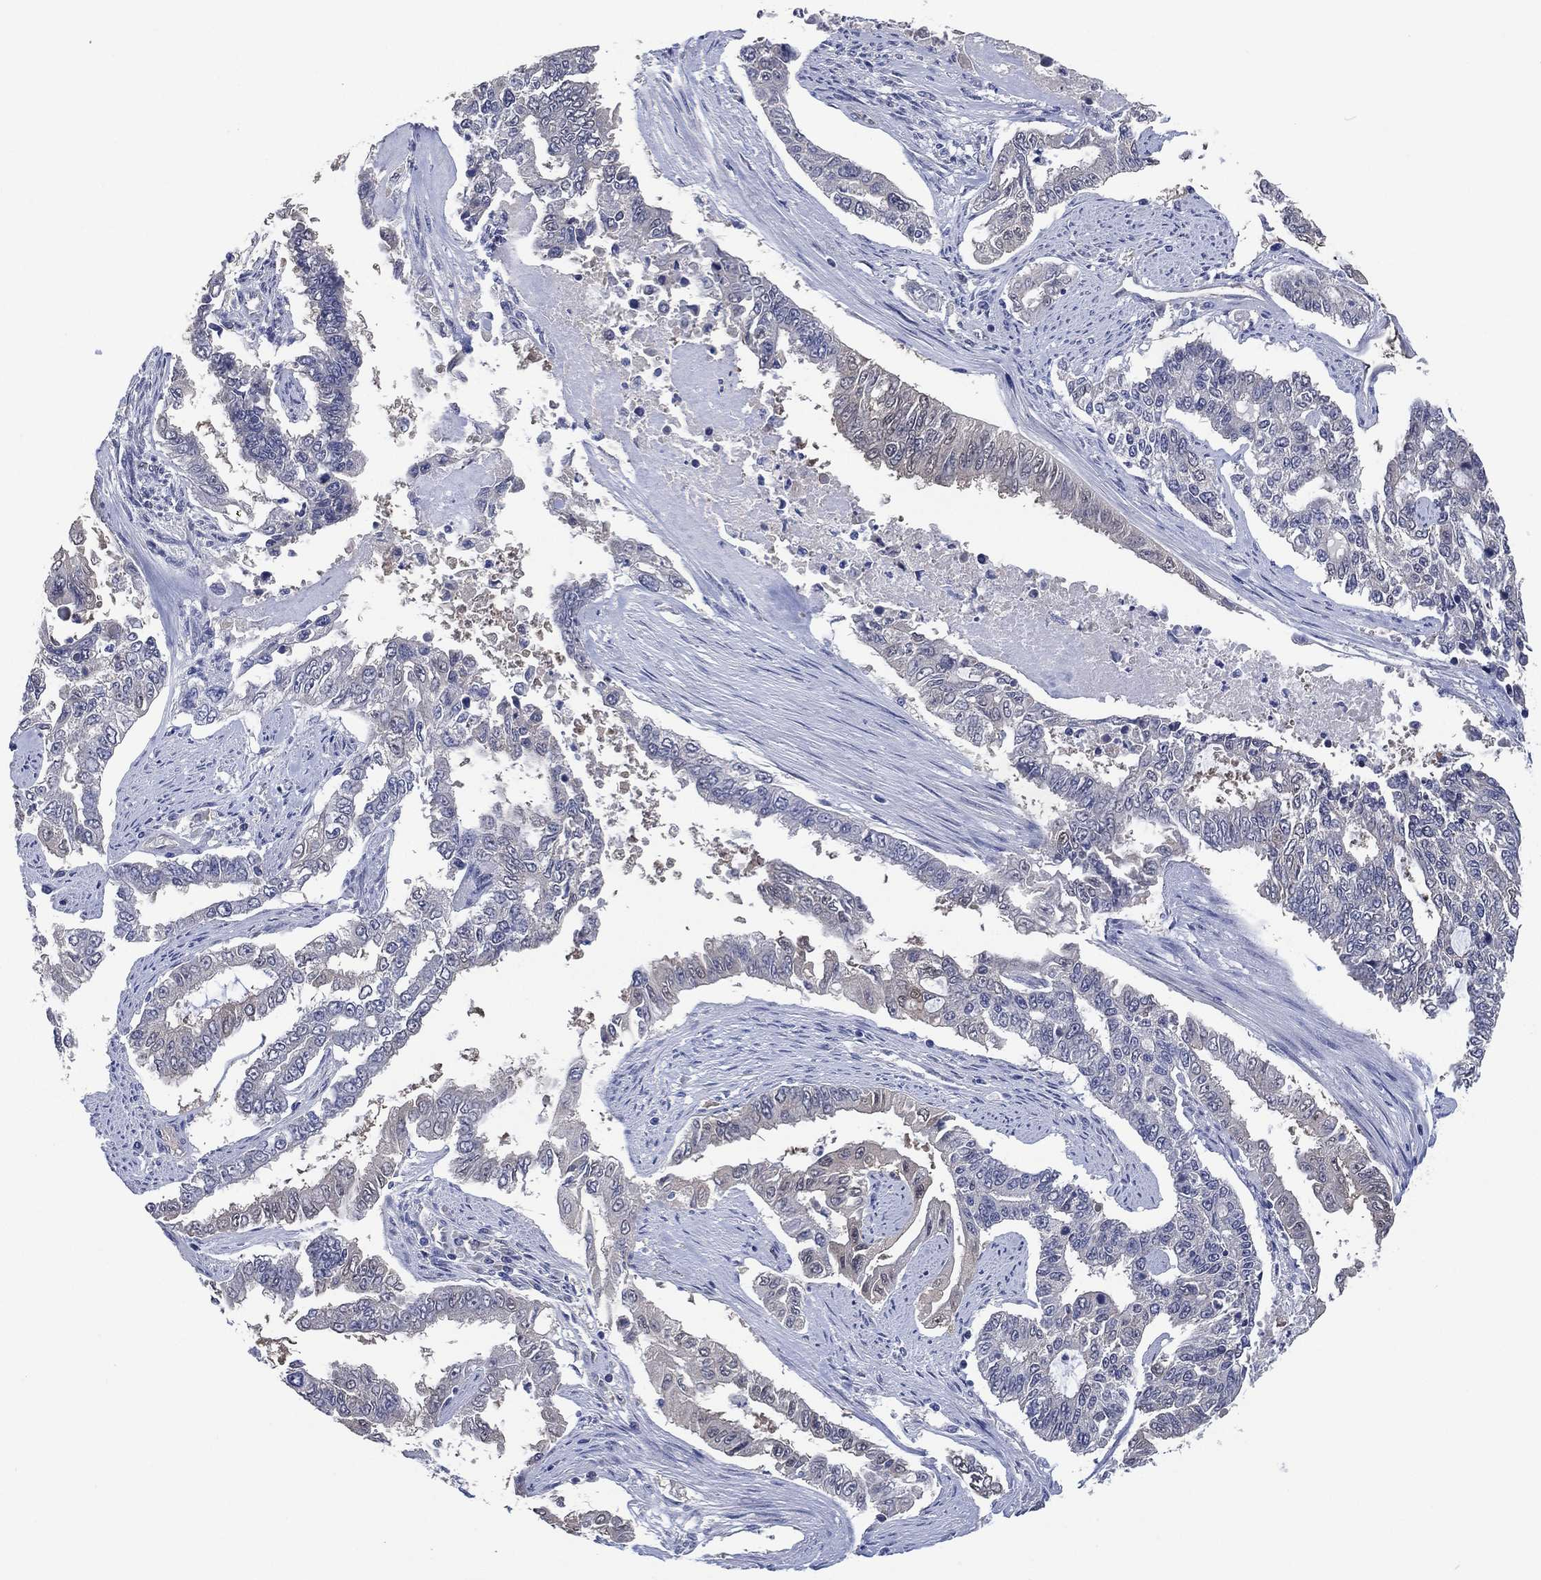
{"staining": {"intensity": "negative", "quantity": "none", "location": "none"}, "tissue": "endometrial cancer", "cell_type": "Tumor cells", "image_type": "cancer", "snomed": [{"axis": "morphology", "description": "Adenocarcinoma, NOS"}, {"axis": "topography", "description": "Uterus"}], "caption": "Immunohistochemistry (IHC) of endometrial cancer (adenocarcinoma) demonstrates no positivity in tumor cells.", "gene": "AK1", "patient": {"sex": "female", "age": 59}}